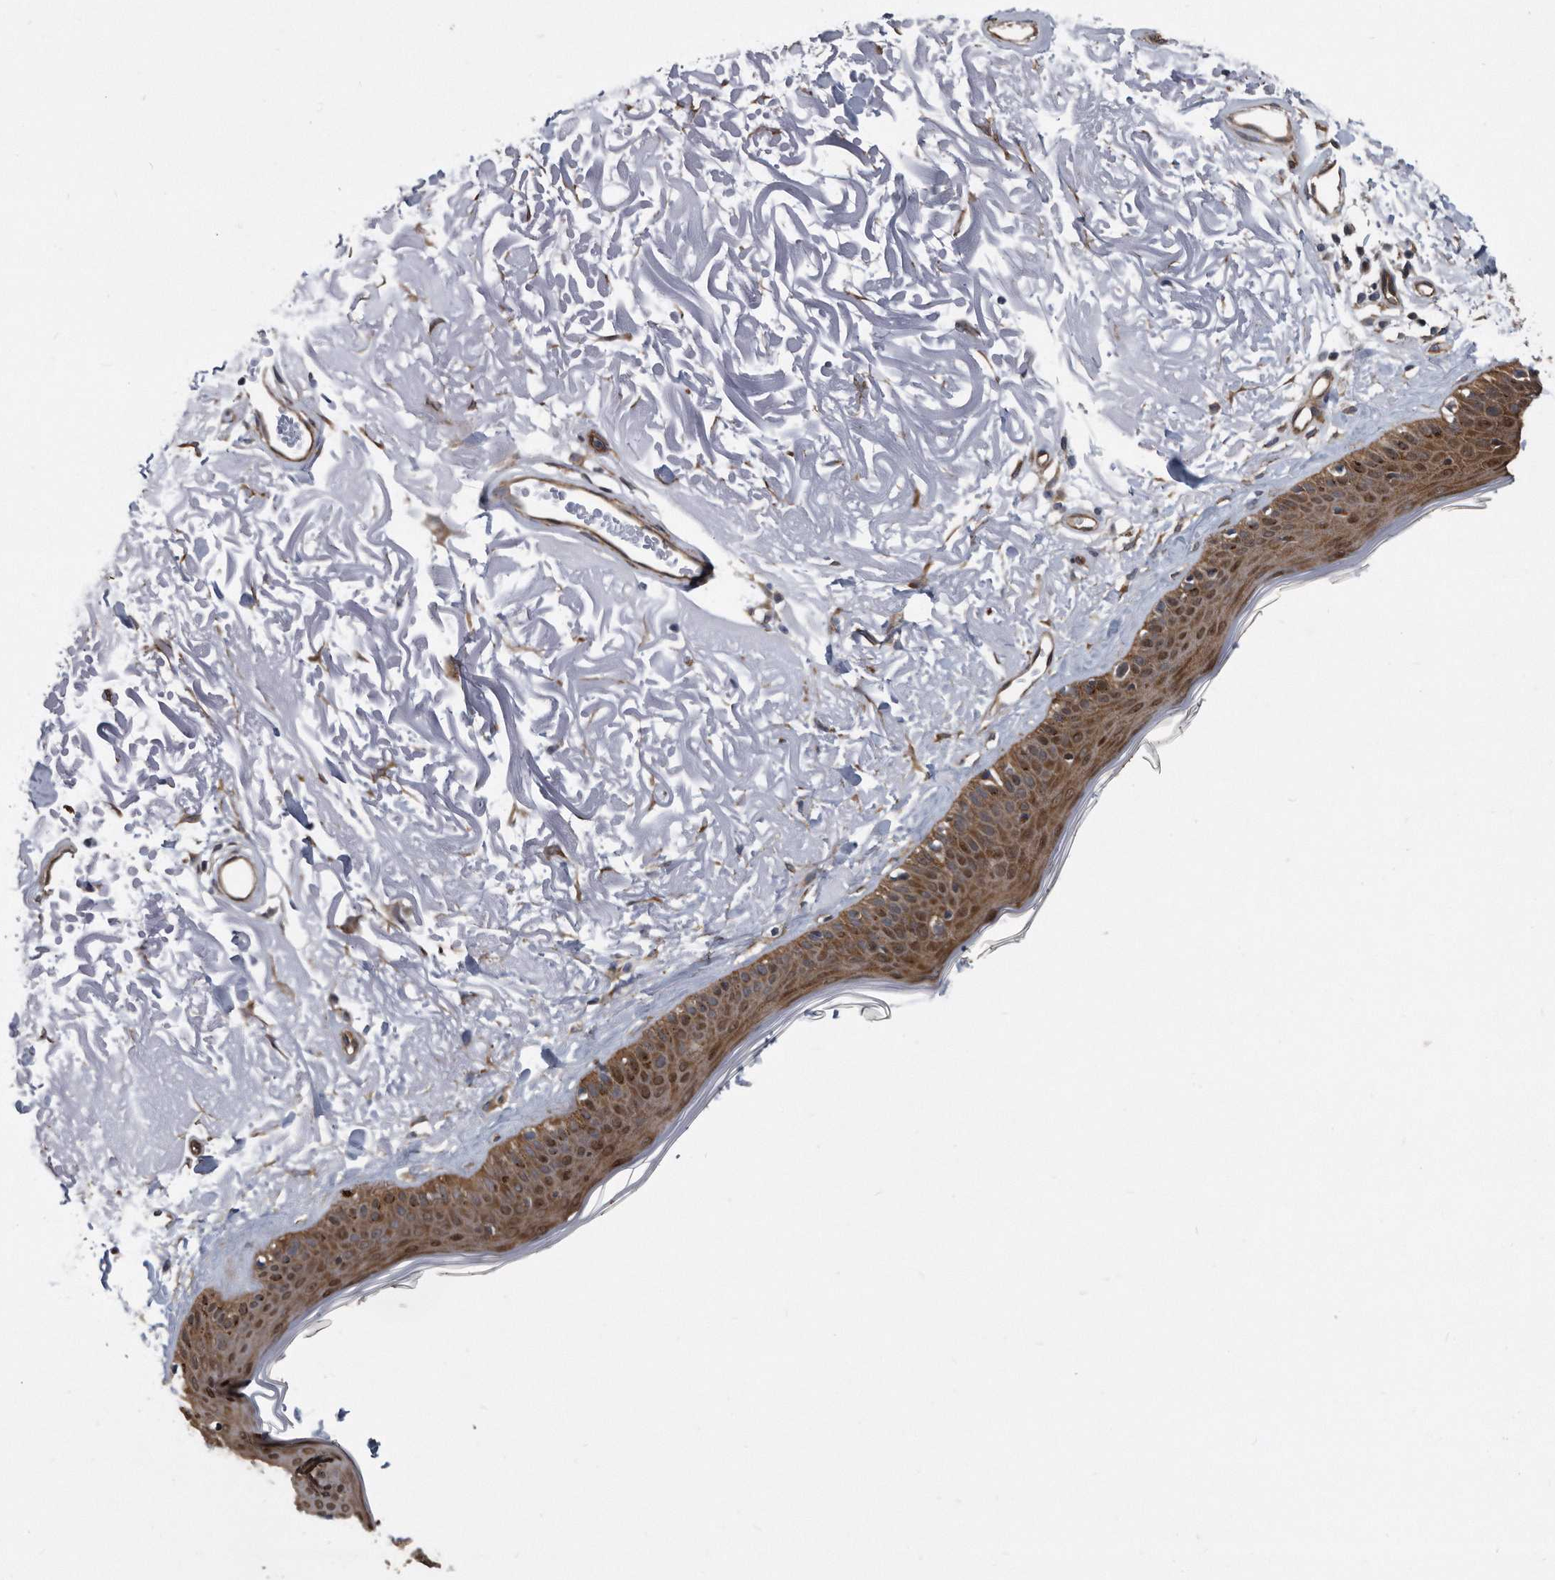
{"staining": {"intensity": "weak", "quantity": ">75%", "location": "cytoplasmic/membranous"}, "tissue": "skin", "cell_type": "Fibroblasts", "image_type": "normal", "snomed": [{"axis": "morphology", "description": "Normal tissue, NOS"}, {"axis": "topography", "description": "Skin"}, {"axis": "topography", "description": "Skeletal muscle"}], "caption": "Immunohistochemical staining of benign human skin exhibits low levels of weak cytoplasmic/membranous positivity in about >75% of fibroblasts.", "gene": "ARMCX1", "patient": {"sex": "male", "age": 83}}